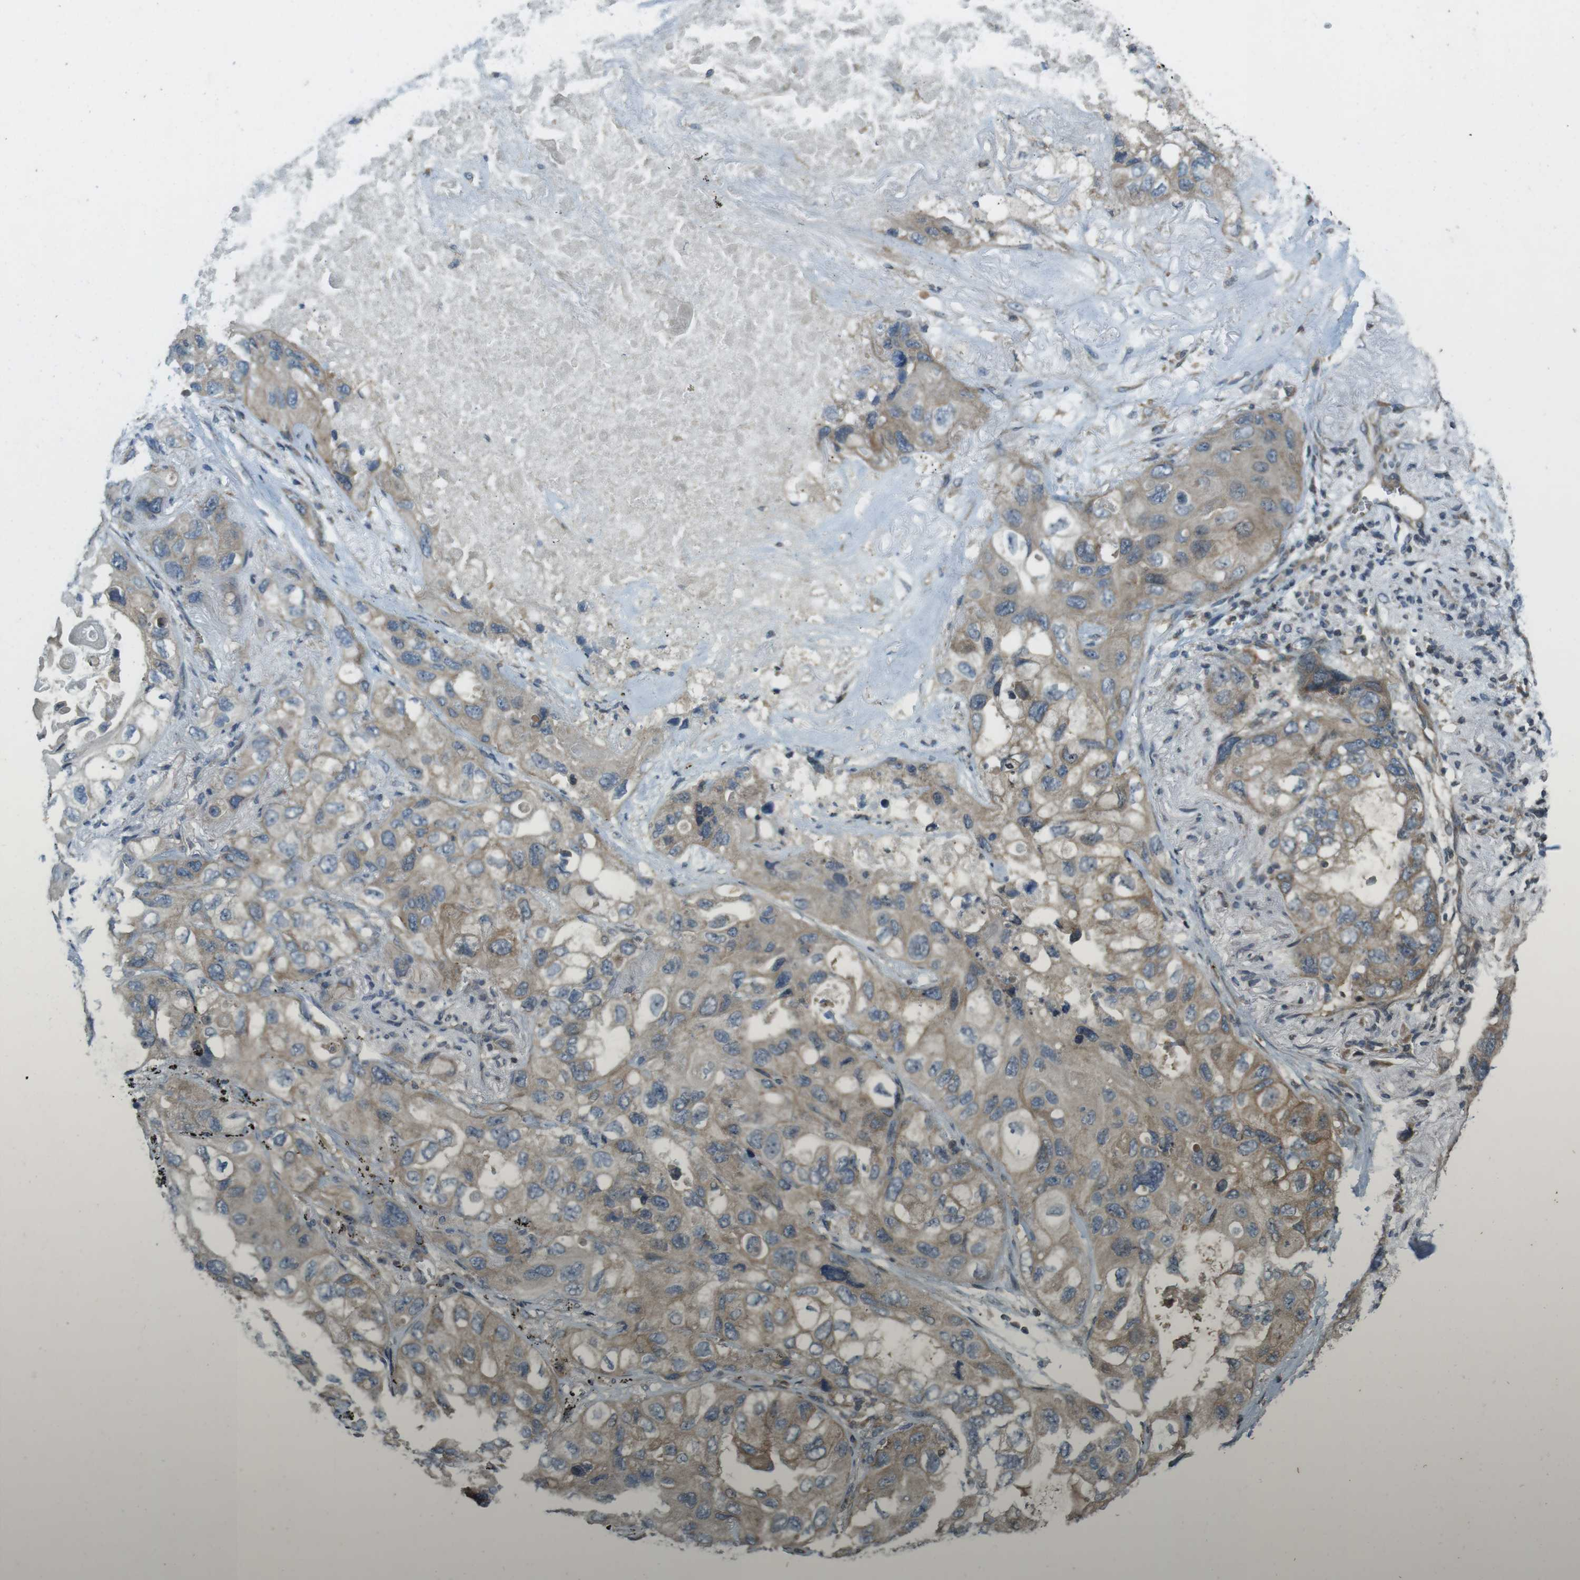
{"staining": {"intensity": "weak", "quantity": ">75%", "location": "cytoplasmic/membranous"}, "tissue": "lung cancer", "cell_type": "Tumor cells", "image_type": "cancer", "snomed": [{"axis": "morphology", "description": "Squamous cell carcinoma, NOS"}, {"axis": "topography", "description": "Lung"}], "caption": "DAB immunohistochemical staining of human squamous cell carcinoma (lung) shows weak cytoplasmic/membranous protein expression in about >75% of tumor cells.", "gene": "ZYX", "patient": {"sex": "female", "age": 73}}